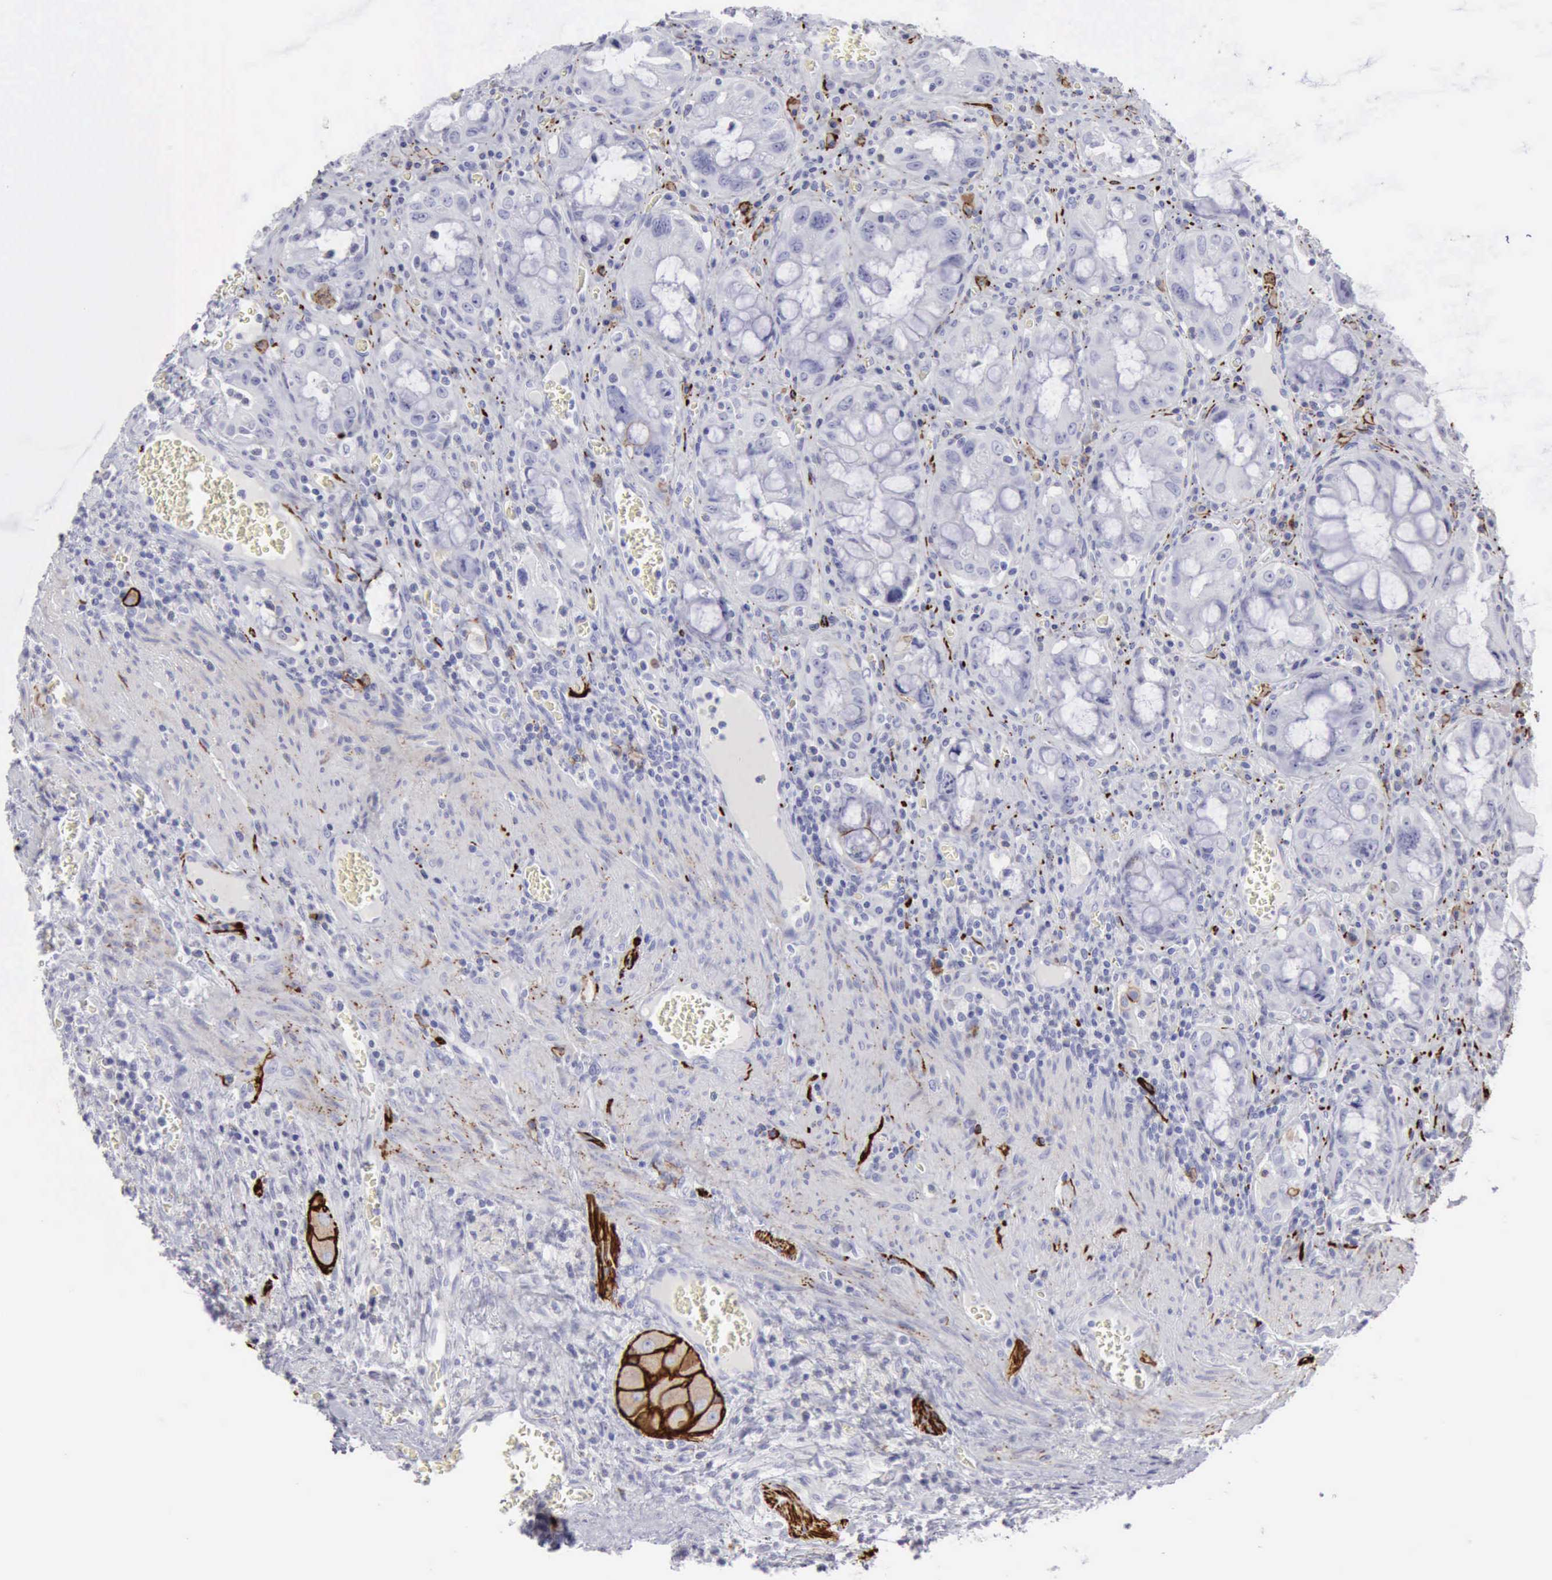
{"staining": {"intensity": "strong", "quantity": "<25%", "location": "cytoplasmic/membranous,nuclear"}, "tissue": "colorectal cancer", "cell_type": "Tumor cells", "image_type": "cancer", "snomed": [{"axis": "morphology", "description": "Adenocarcinoma, NOS"}, {"axis": "topography", "description": "Rectum"}], "caption": "Human colorectal adenocarcinoma stained for a protein (brown) demonstrates strong cytoplasmic/membranous and nuclear positive expression in approximately <25% of tumor cells.", "gene": "NCAM1", "patient": {"sex": "male", "age": 70}}